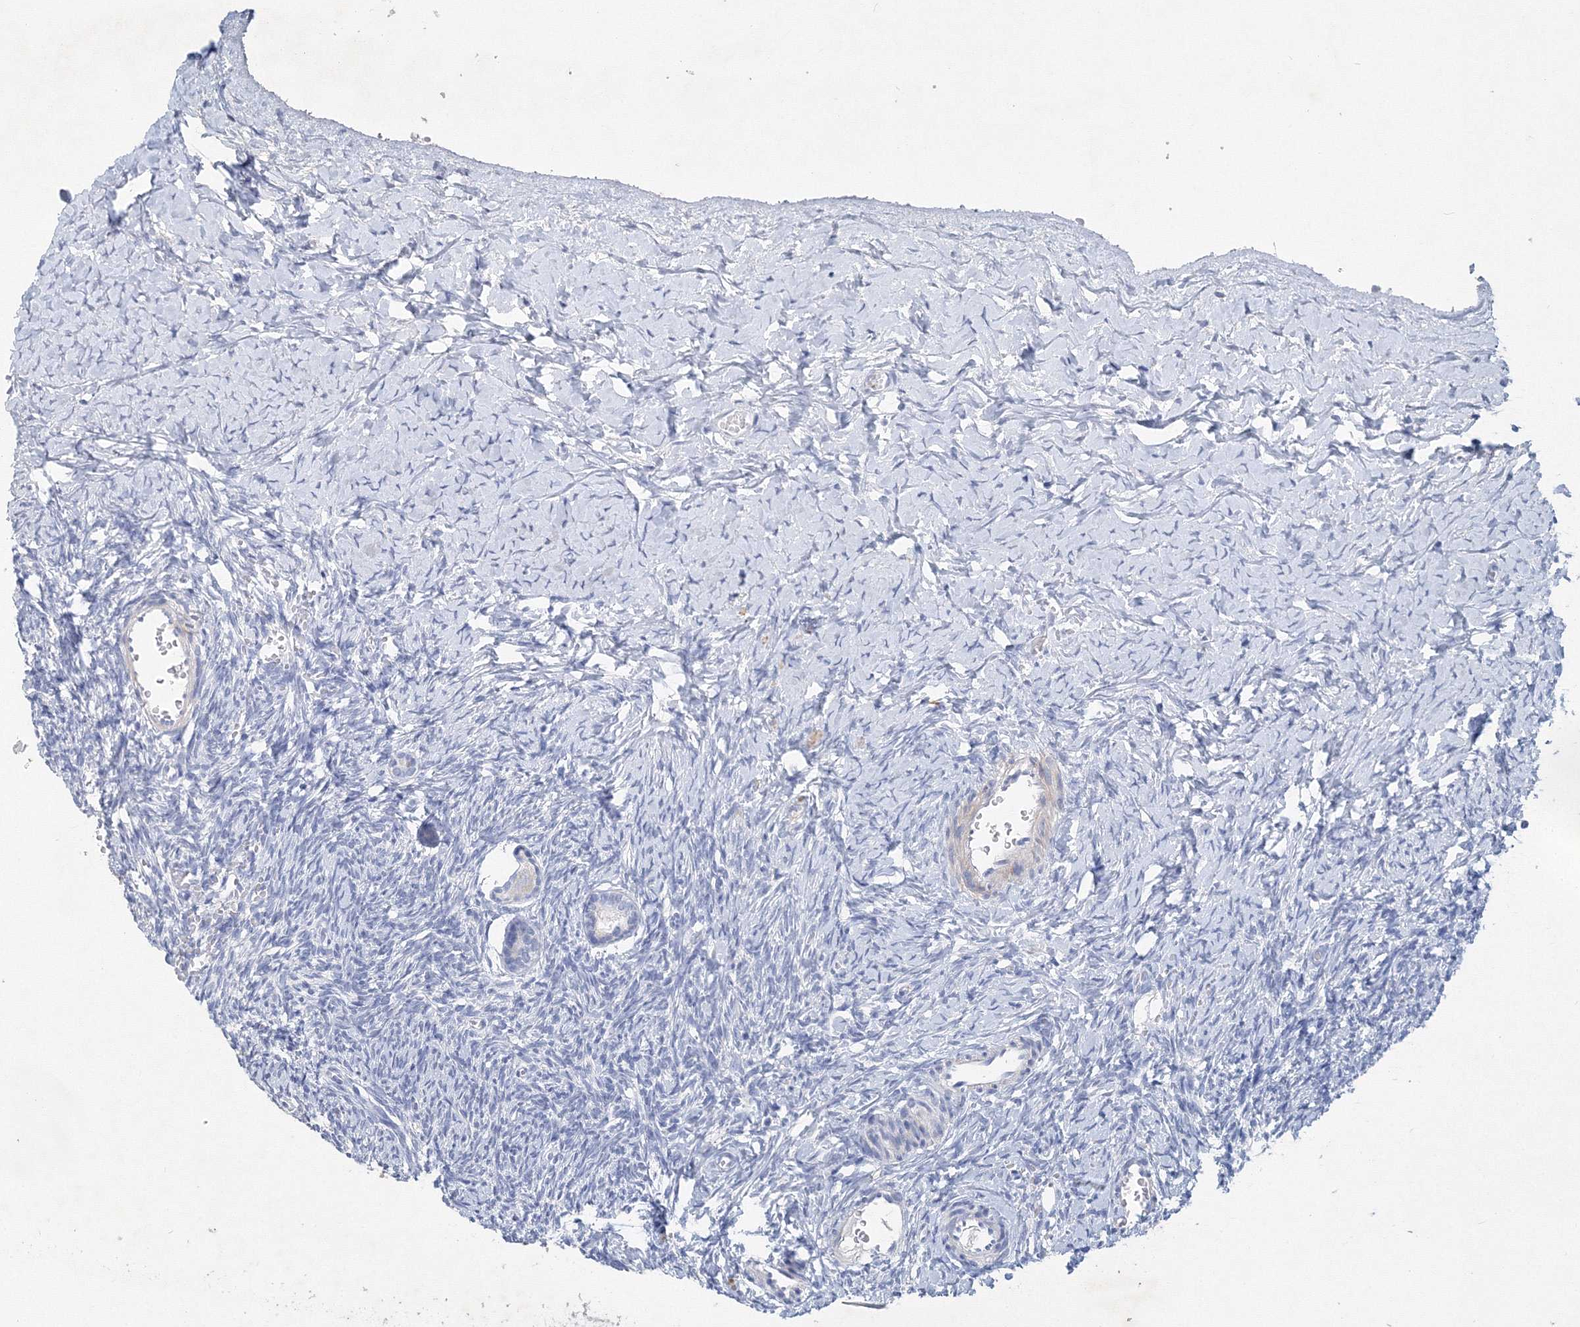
{"staining": {"intensity": "negative", "quantity": "none", "location": "none"}, "tissue": "ovary", "cell_type": "Follicle cells", "image_type": "normal", "snomed": [{"axis": "morphology", "description": "Normal tissue, NOS"}, {"axis": "morphology", "description": "Developmental malformation"}, {"axis": "topography", "description": "Ovary"}], "caption": "A photomicrograph of ovary stained for a protein exhibits no brown staining in follicle cells. (Stains: DAB (3,3'-diaminobenzidine) IHC with hematoxylin counter stain, Microscopy: brightfield microscopy at high magnification).", "gene": "OSBPL6", "patient": {"sex": "female", "age": 39}}